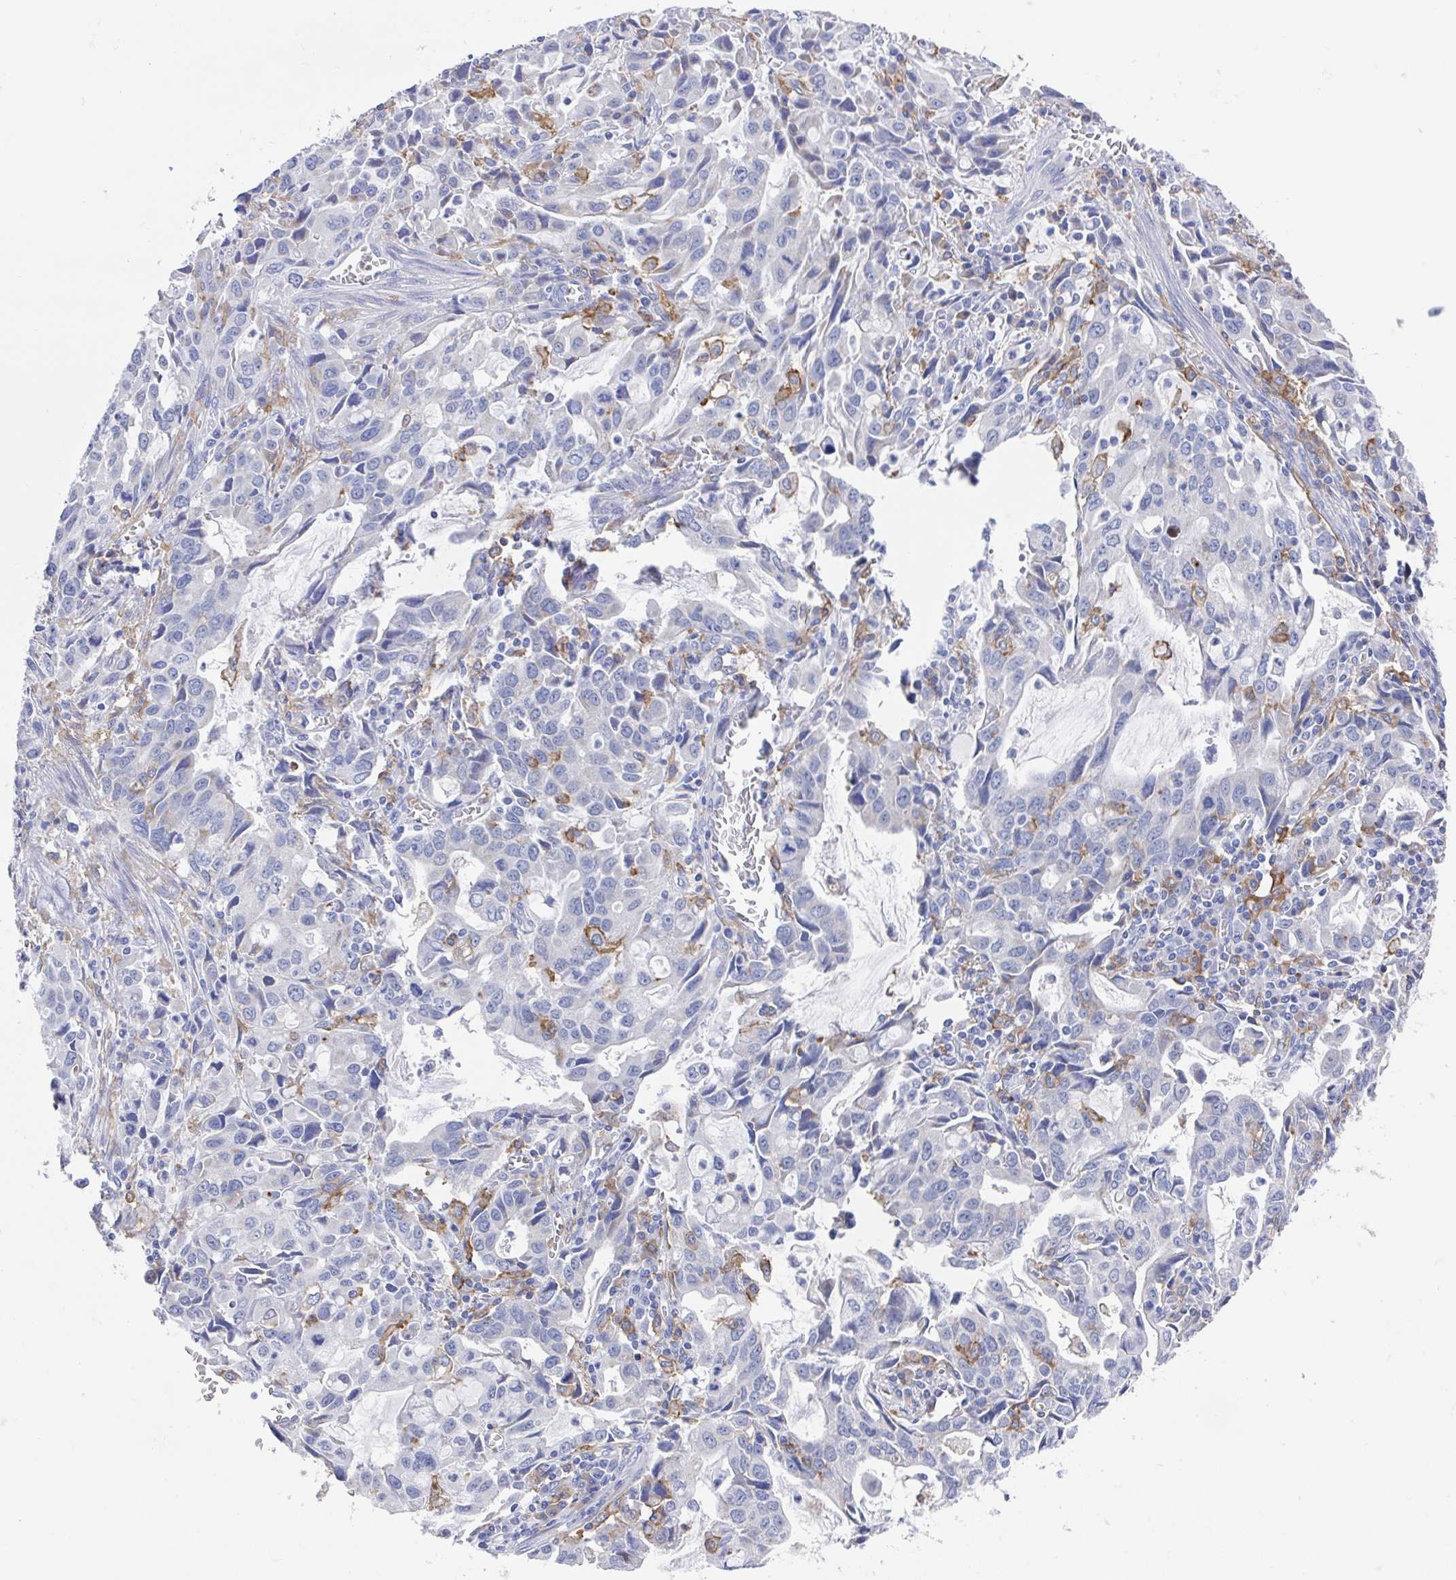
{"staining": {"intensity": "negative", "quantity": "none", "location": "none"}, "tissue": "stomach cancer", "cell_type": "Tumor cells", "image_type": "cancer", "snomed": [{"axis": "morphology", "description": "Adenocarcinoma, NOS"}, {"axis": "topography", "description": "Stomach, upper"}], "caption": "A micrograph of human stomach cancer is negative for staining in tumor cells.", "gene": "FCGR3A", "patient": {"sex": "male", "age": 85}}